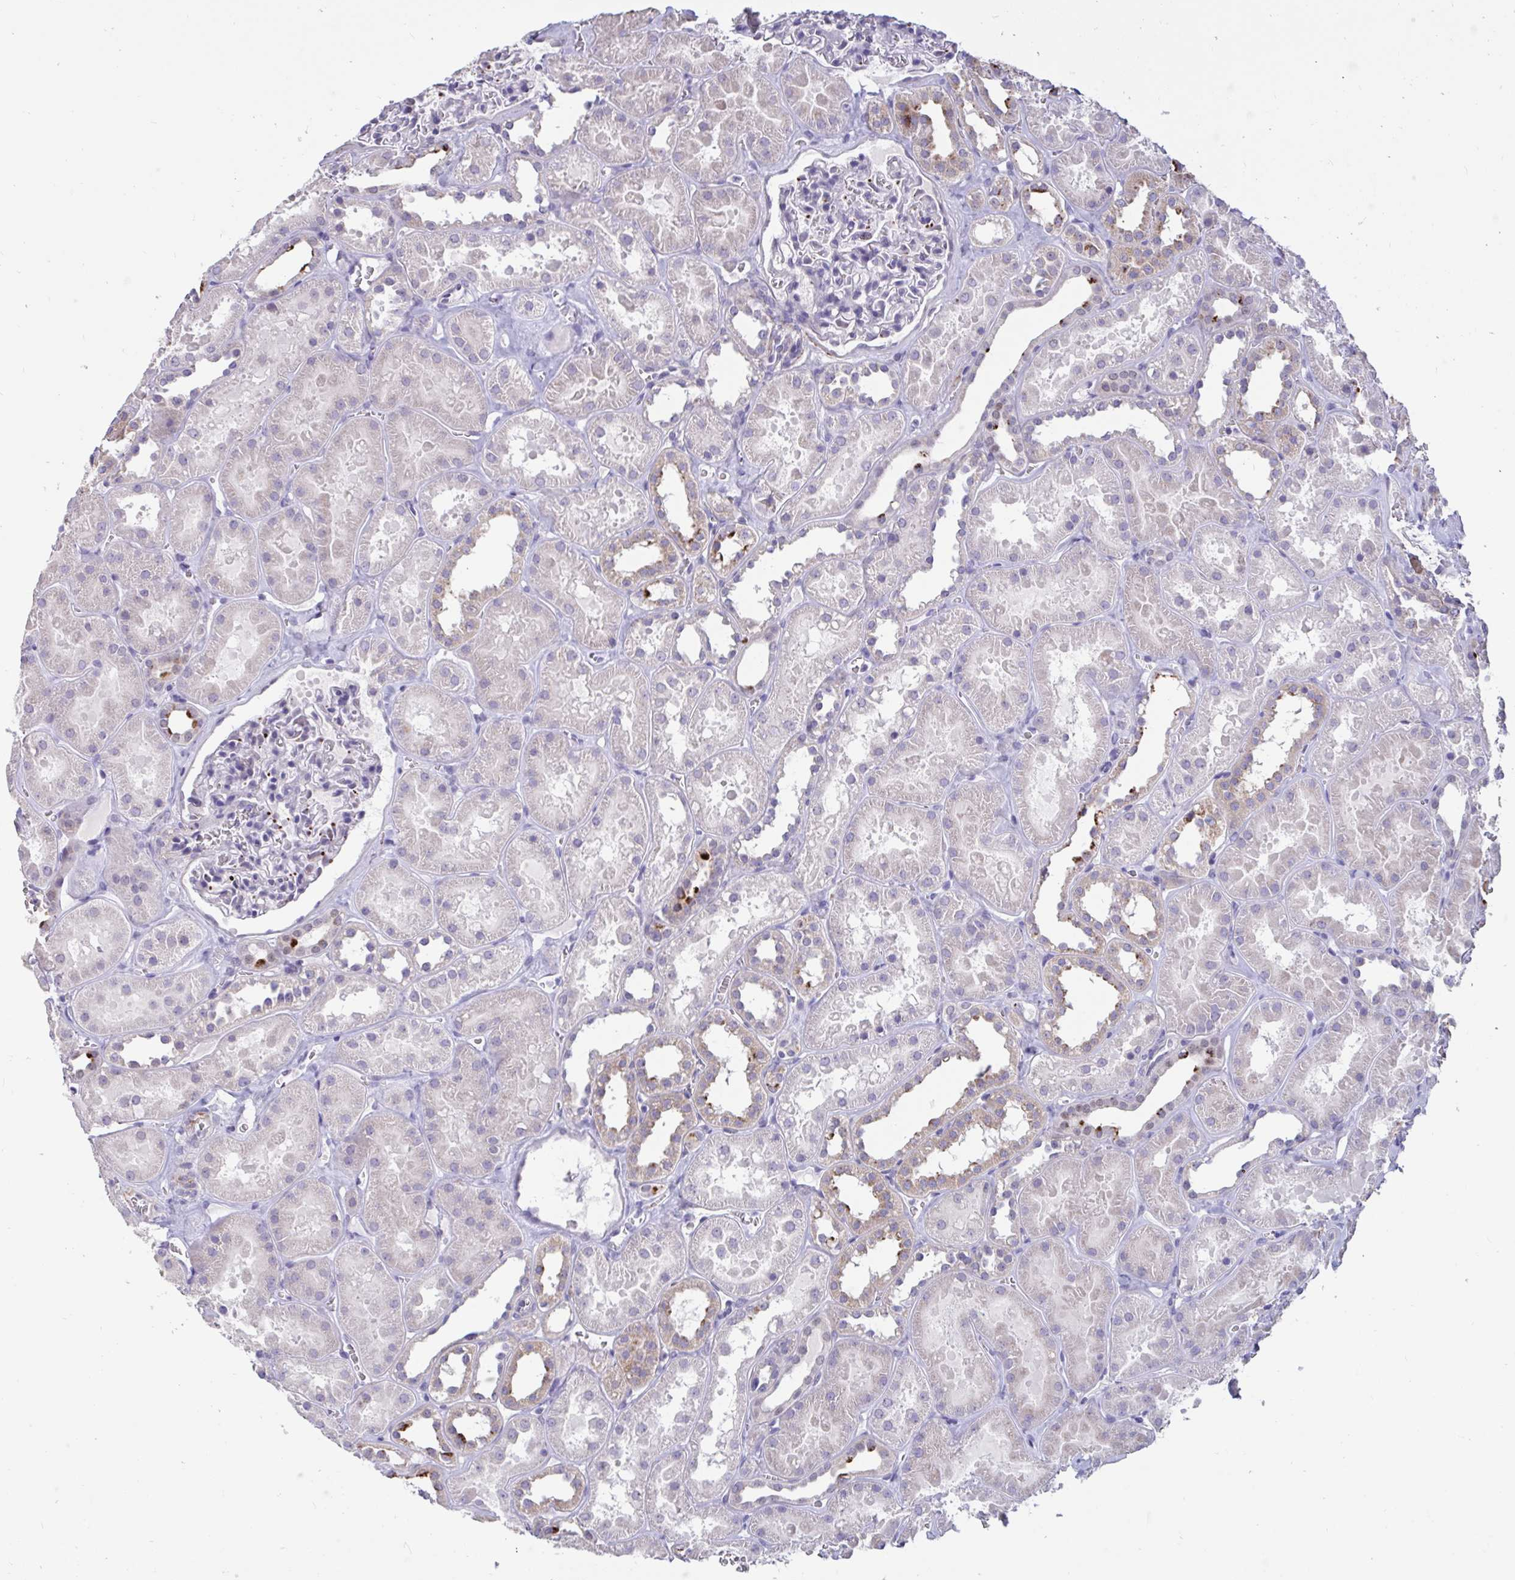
{"staining": {"intensity": "moderate", "quantity": "<25%", "location": "nuclear"}, "tissue": "kidney", "cell_type": "Cells in glomeruli", "image_type": "normal", "snomed": [{"axis": "morphology", "description": "Normal tissue, NOS"}, {"axis": "topography", "description": "Kidney"}], "caption": "Cells in glomeruli exhibit low levels of moderate nuclear staining in about <25% of cells in unremarkable kidney.", "gene": "DDX39A", "patient": {"sex": "female", "age": 41}}